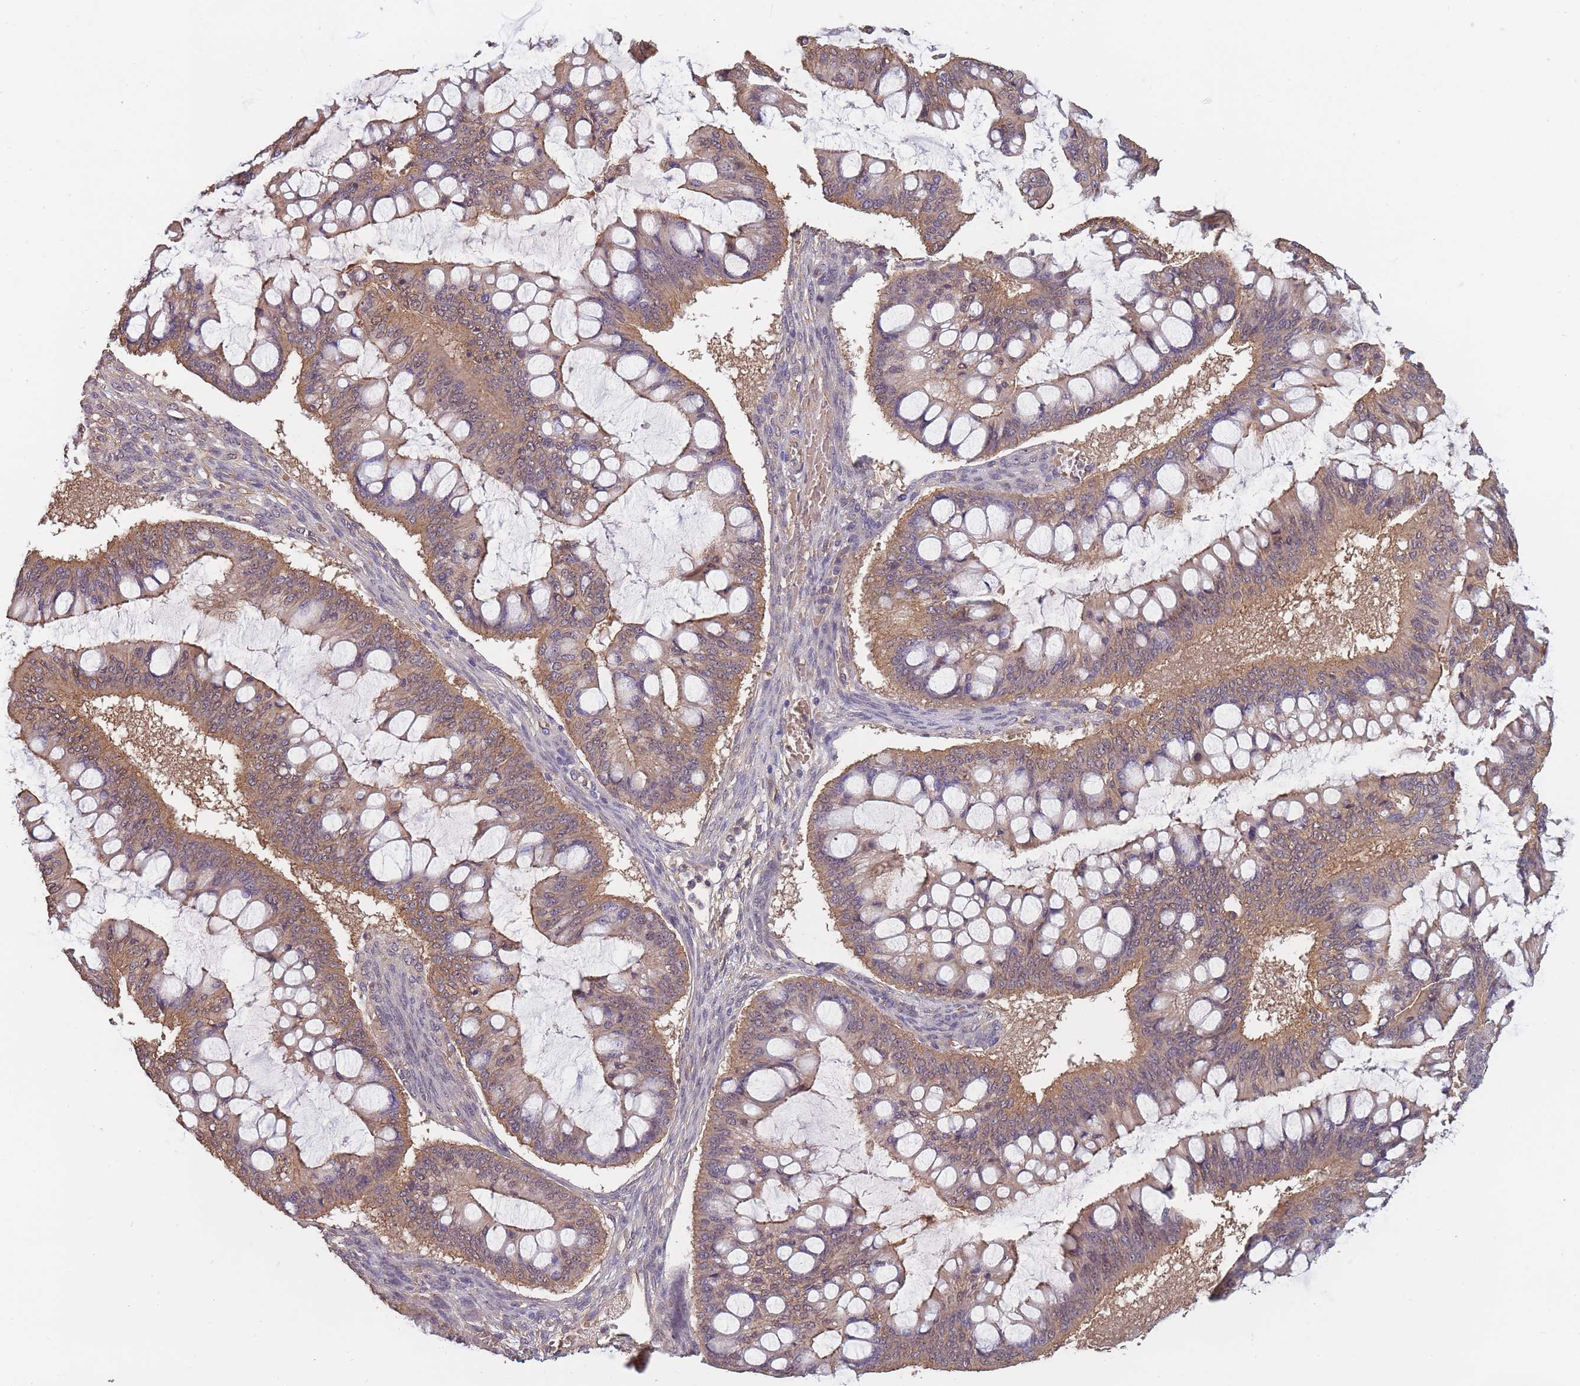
{"staining": {"intensity": "moderate", "quantity": ">75%", "location": "cytoplasmic/membranous"}, "tissue": "ovarian cancer", "cell_type": "Tumor cells", "image_type": "cancer", "snomed": [{"axis": "morphology", "description": "Cystadenocarcinoma, mucinous, NOS"}, {"axis": "topography", "description": "Ovary"}], "caption": "Human ovarian mucinous cystadenocarcinoma stained with a brown dye reveals moderate cytoplasmic/membranous positive positivity in approximately >75% of tumor cells.", "gene": "KIAA1755", "patient": {"sex": "female", "age": 73}}